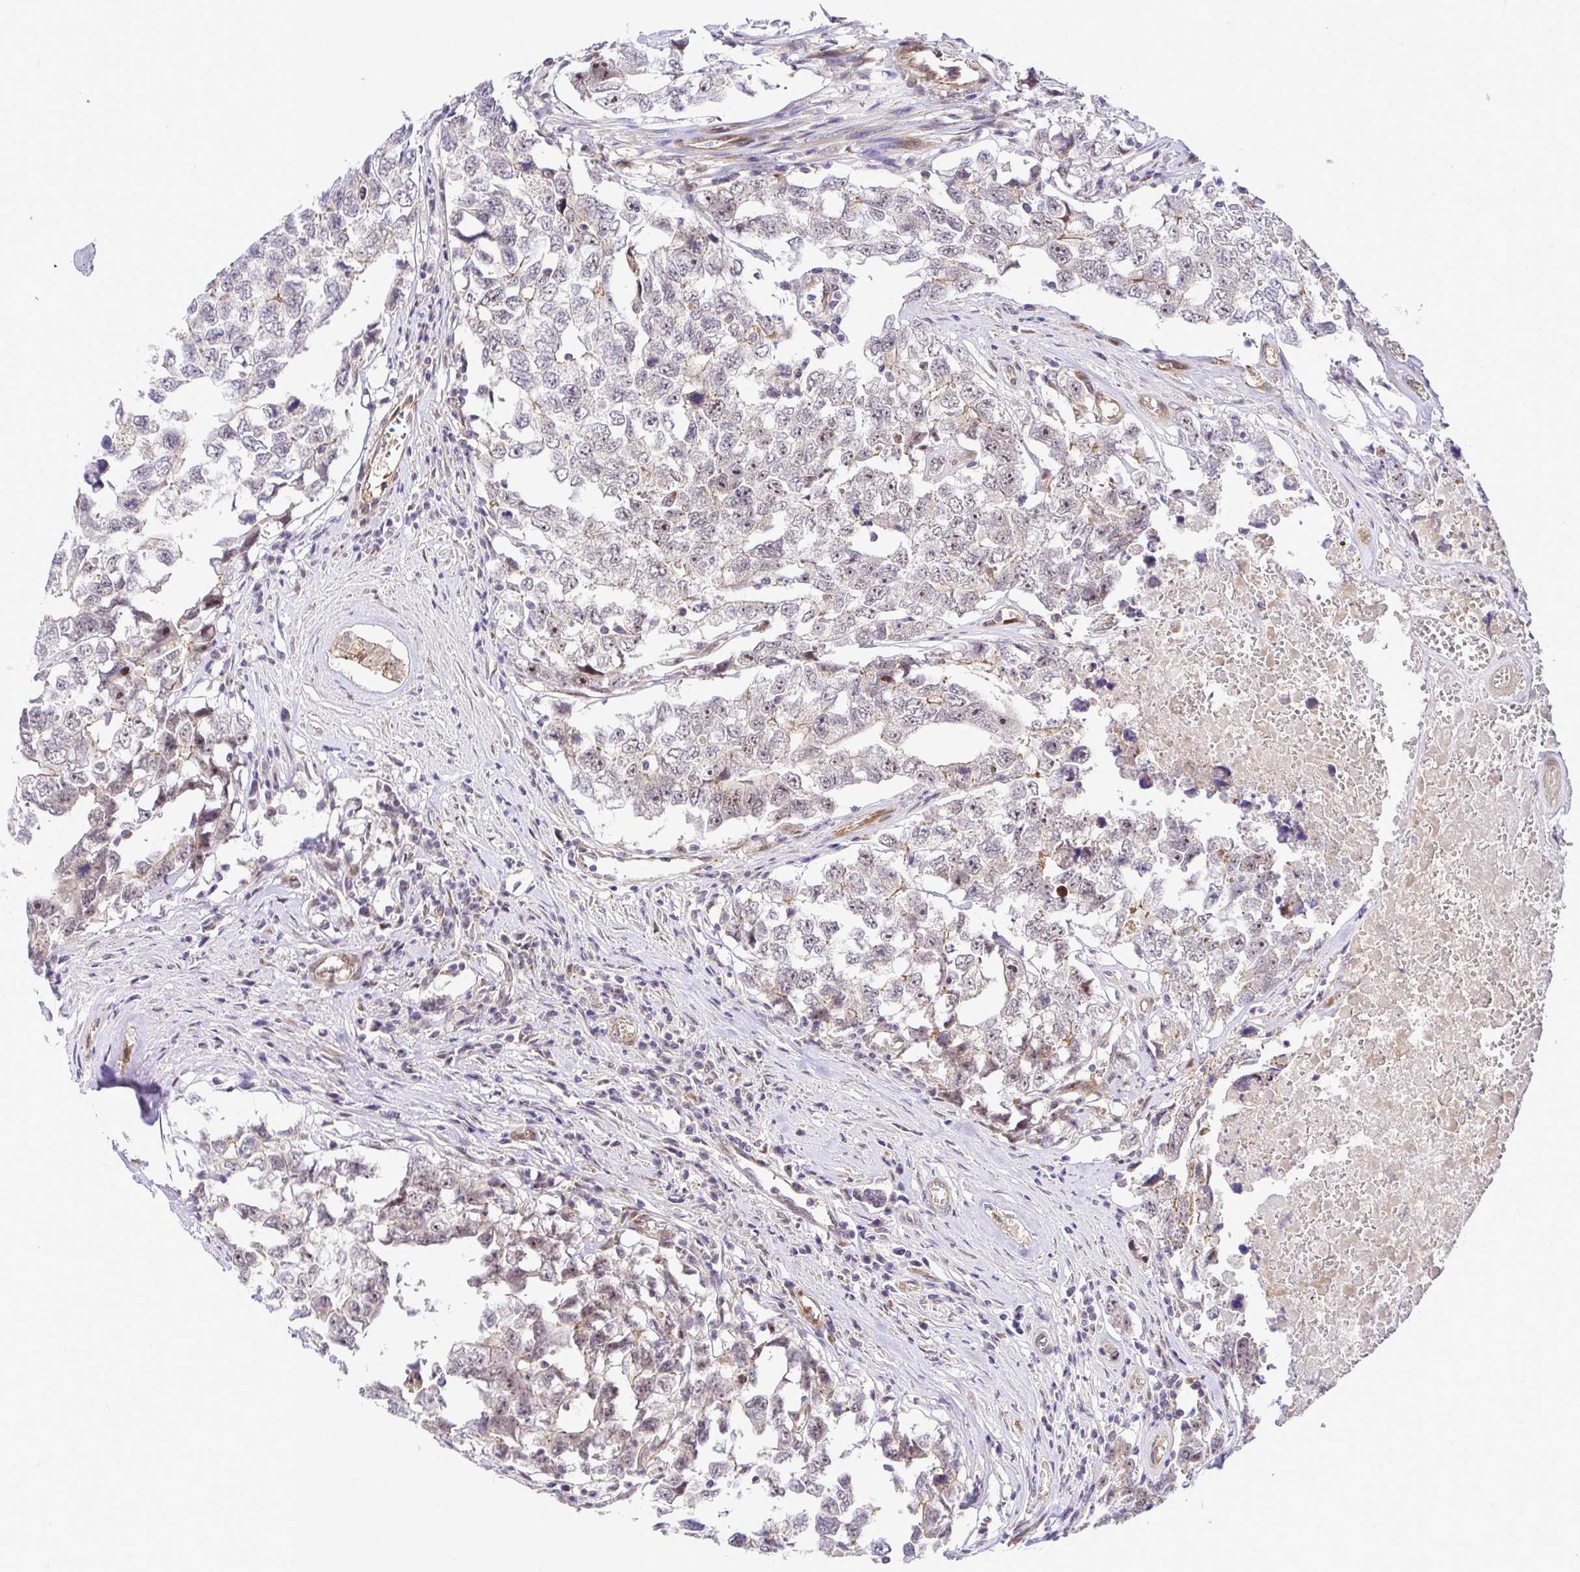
{"staining": {"intensity": "weak", "quantity": "<25%", "location": "nuclear"}, "tissue": "testis cancer", "cell_type": "Tumor cells", "image_type": "cancer", "snomed": [{"axis": "morphology", "description": "Carcinoma, Embryonal, NOS"}, {"axis": "topography", "description": "Testis"}], "caption": "The histopathology image shows no staining of tumor cells in testis cancer.", "gene": "TRIM55", "patient": {"sex": "male", "age": 22}}